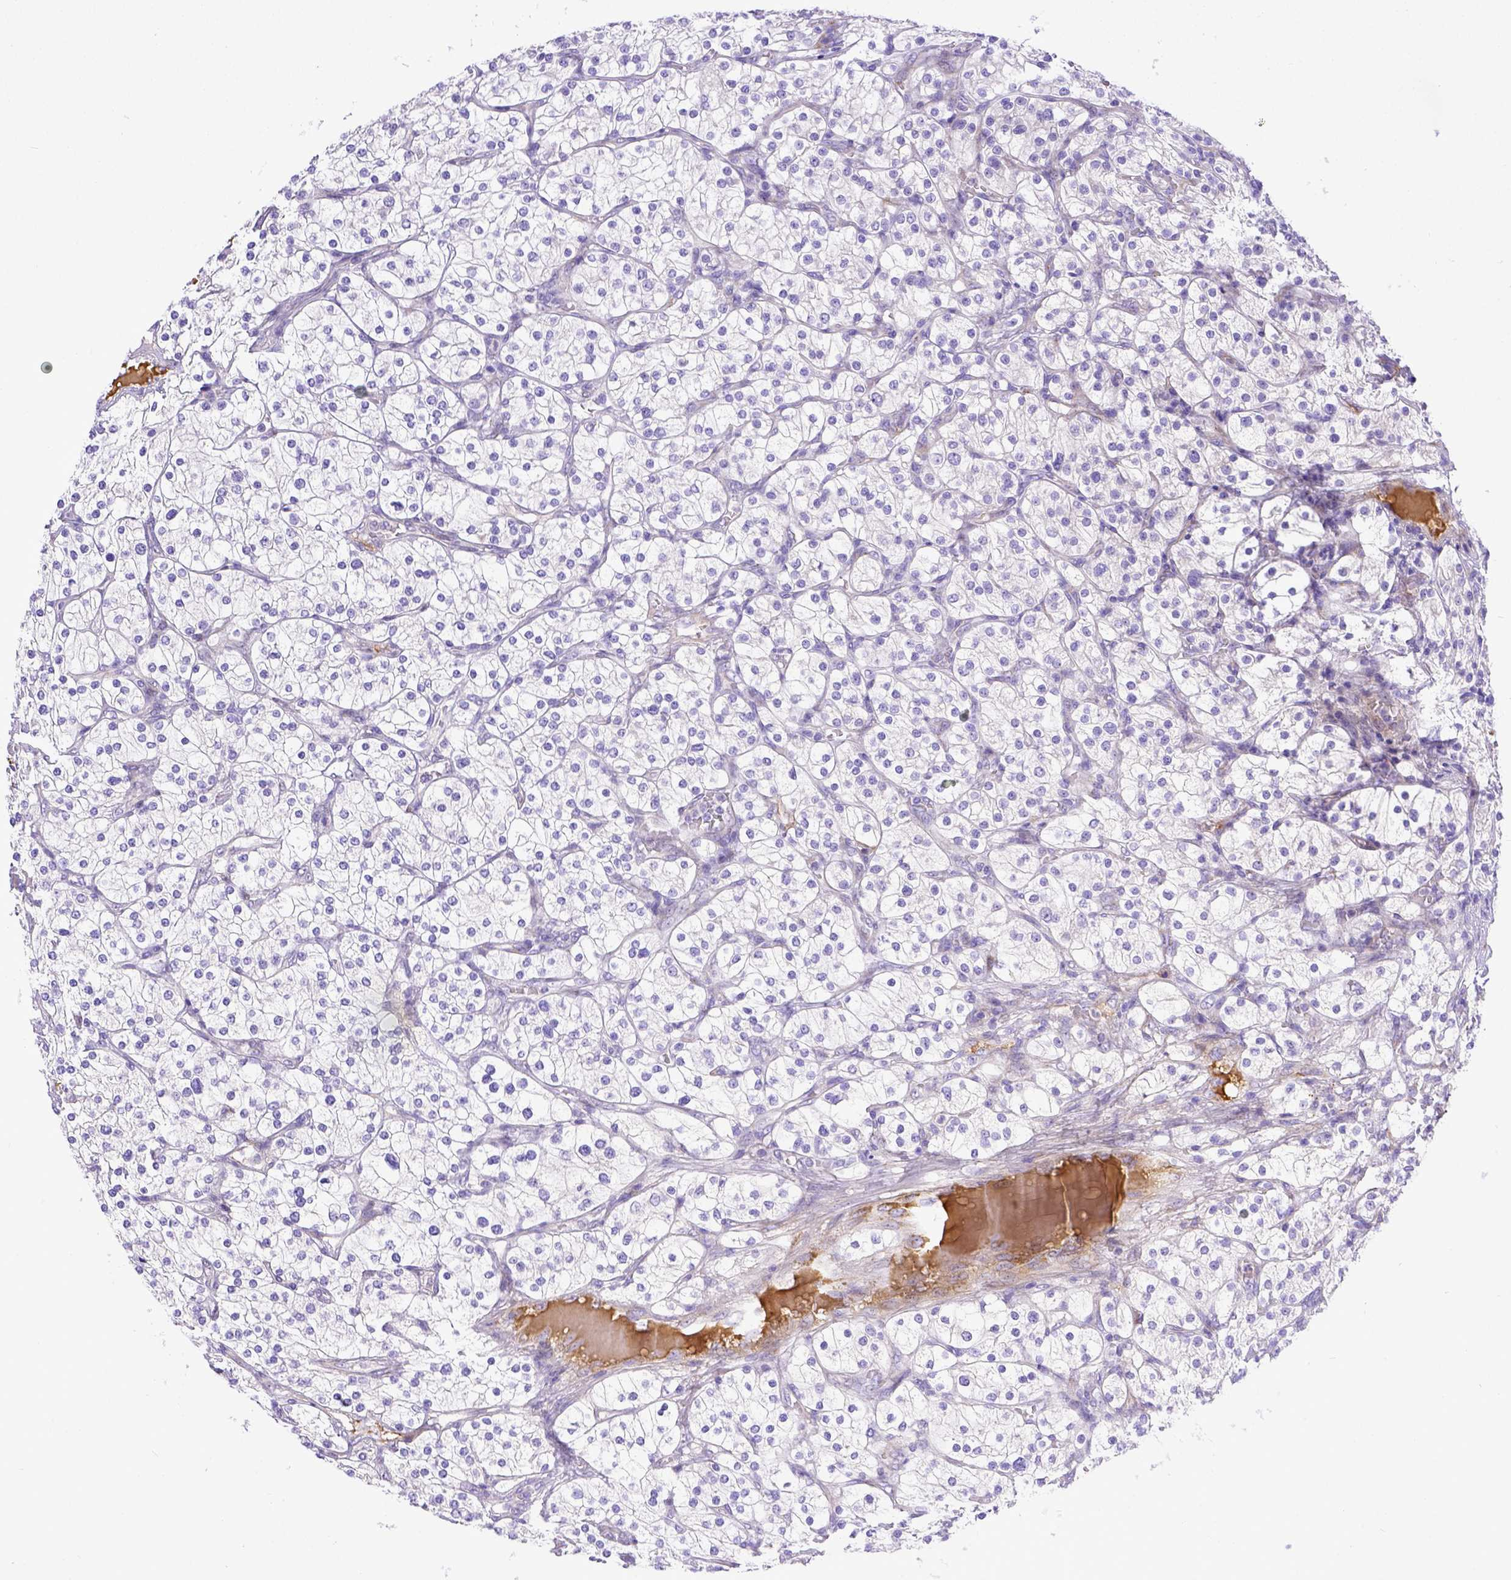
{"staining": {"intensity": "negative", "quantity": "none", "location": "none"}, "tissue": "renal cancer", "cell_type": "Tumor cells", "image_type": "cancer", "snomed": [{"axis": "morphology", "description": "Adenocarcinoma, NOS"}, {"axis": "topography", "description": "Kidney"}], "caption": "The micrograph demonstrates no staining of tumor cells in renal adenocarcinoma.", "gene": "CFAP300", "patient": {"sex": "male", "age": 80}}